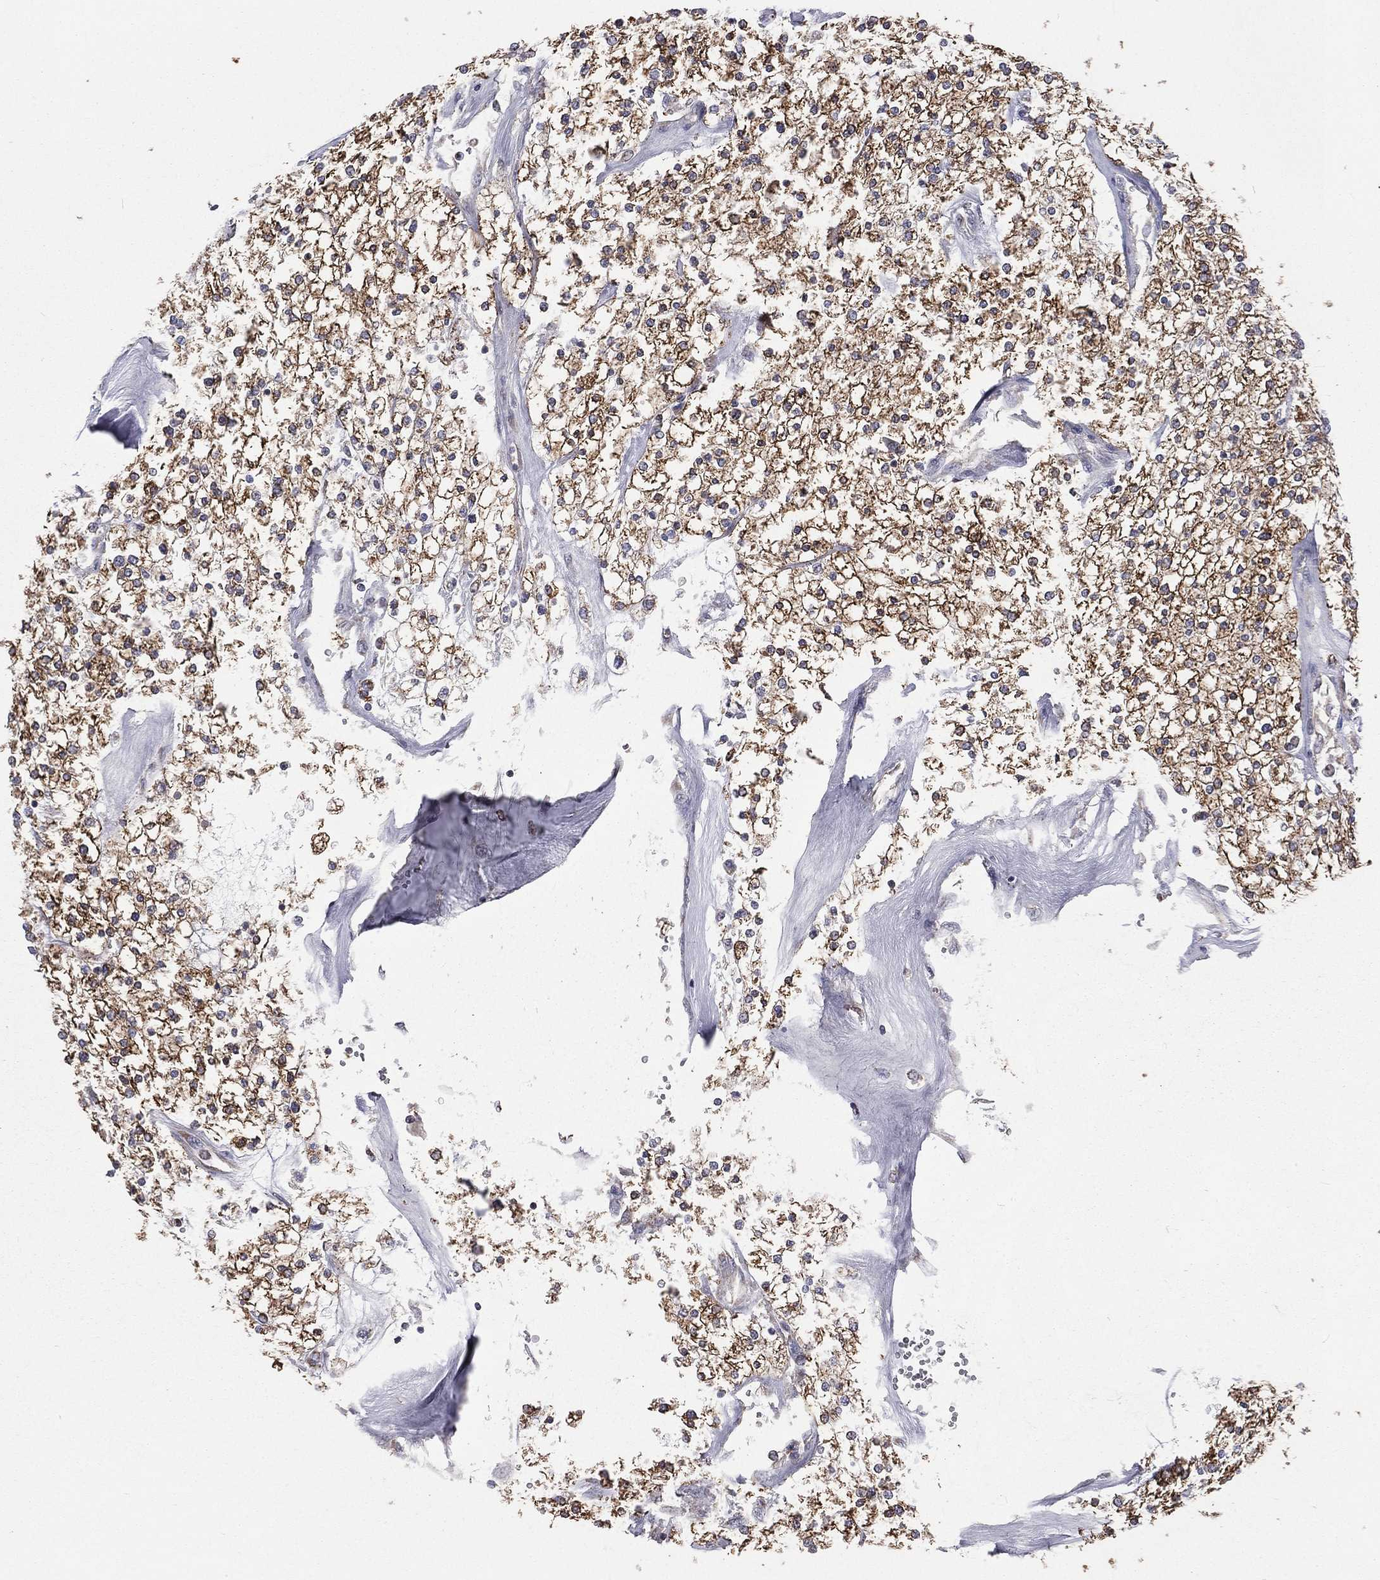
{"staining": {"intensity": "moderate", "quantity": ">75%", "location": "cytoplasmic/membranous"}, "tissue": "renal cancer", "cell_type": "Tumor cells", "image_type": "cancer", "snomed": [{"axis": "morphology", "description": "Adenocarcinoma, NOS"}, {"axis": "topography", "description": "Kidney"}], "caption": "The image reveals a brown stain indicating the presence of a protein in the cytoplasmic/membranous of tumor cells in renal adenocarcinoma.", "gene": "HADH", "patient": {"sex": "male", "age": 80}}